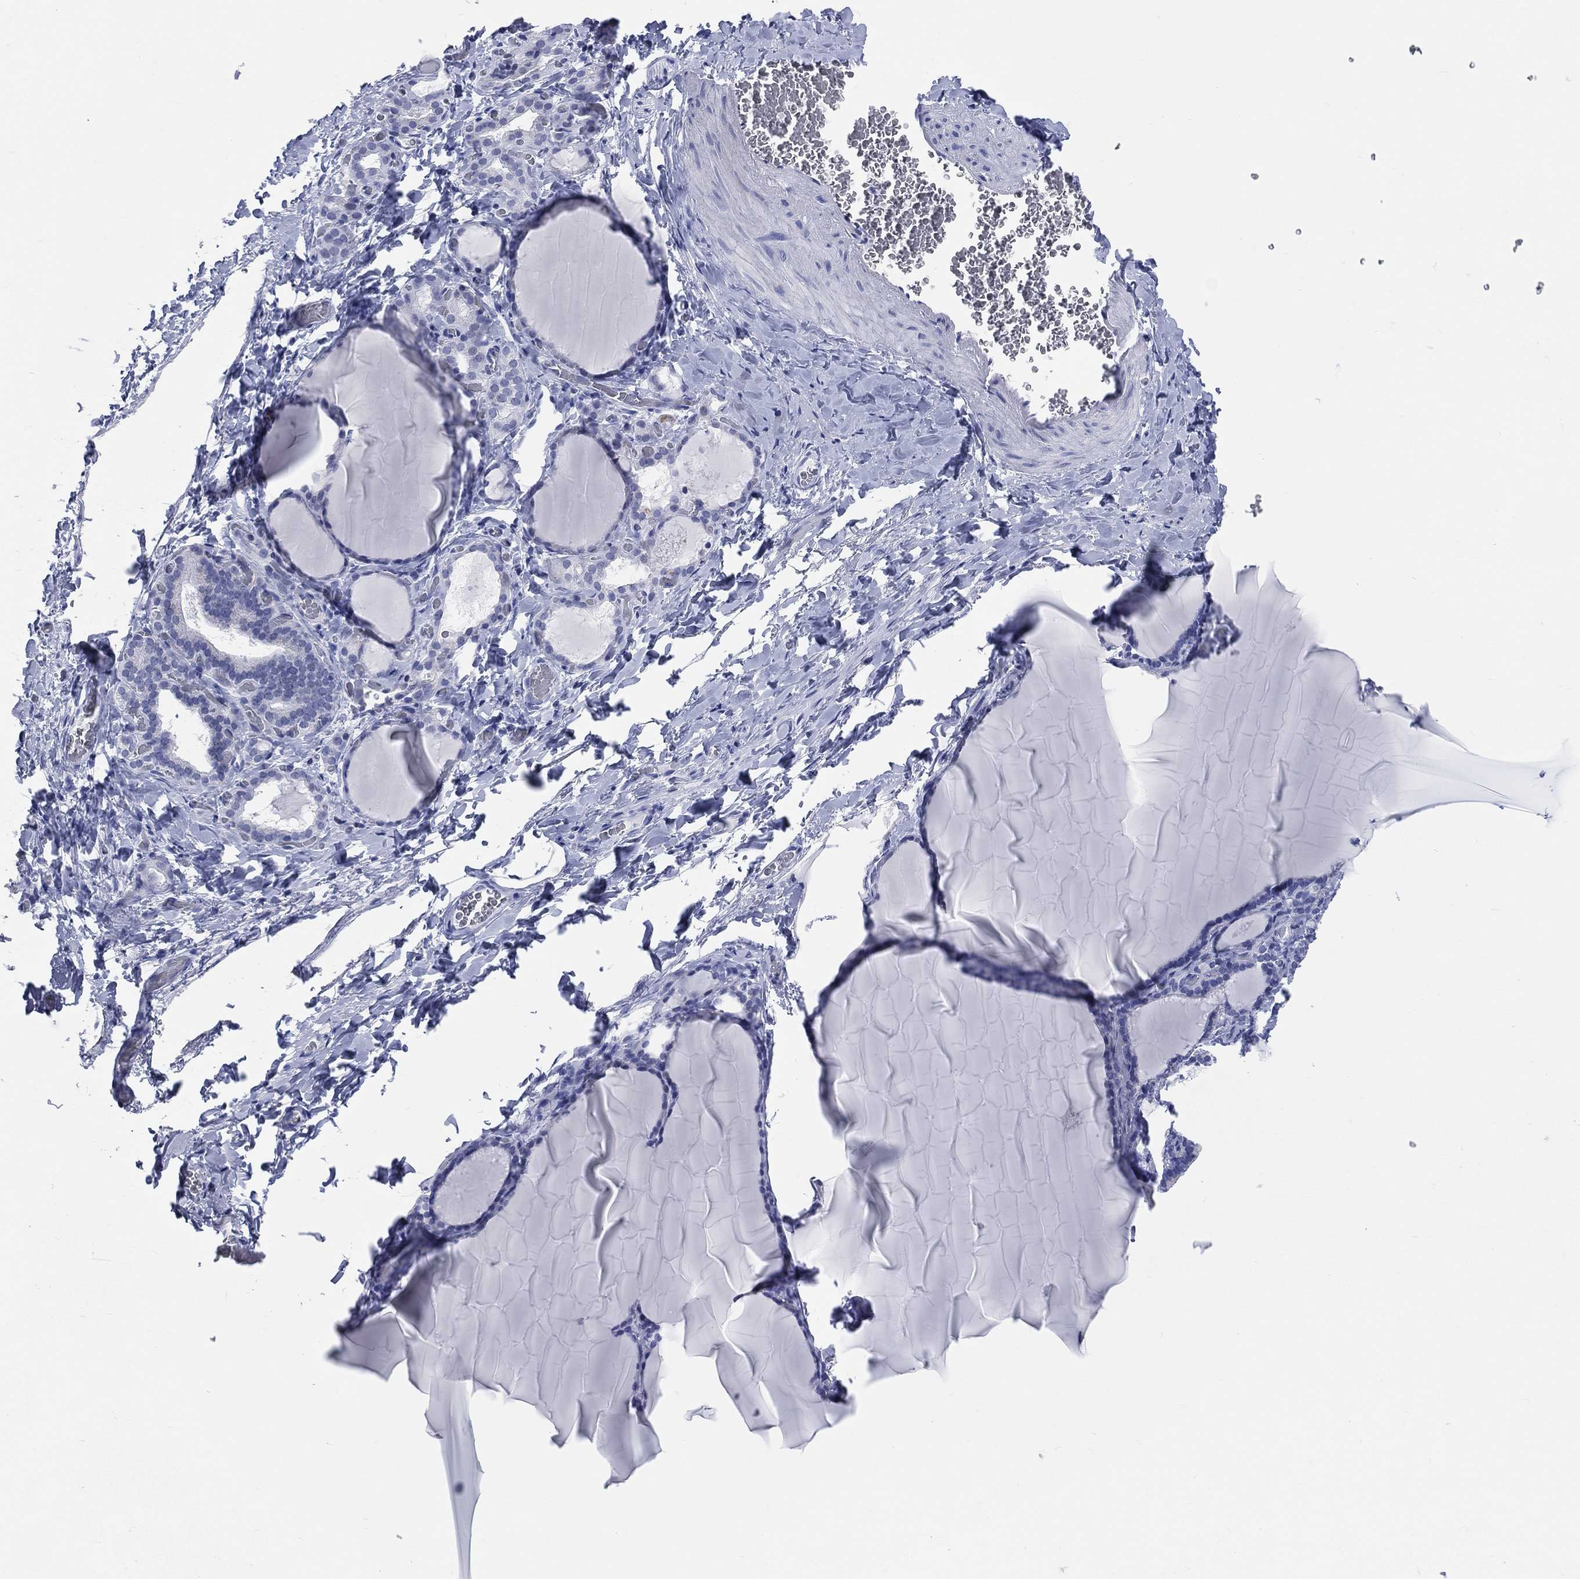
{"staining": {"intensity": "negative", "quantity": "none", "location": "none"}, "tissue": "thyroid gland", "cell_type": "Glandular cells", "image_type": "normal", "snomed": [{"axis": "morphology", "description": "Normal tissue, NOS"}, {"axis": "morphology", "description": "Hyperplasia, NOS"}, {"axis": "topography", "description": "Thyroid gland"}], "caption": "Protein analysis of normal thyroid gland displays no significant positivity in glandular cells. Brightfield microscopy of immunohistochemistry stained with DAB (3,3'-diaminobenzidine) (brown) and hematoxylin (blue), captured at high magnification.", "gene": "MLLT10", "patient": {"sex": "female", "age": 27}}